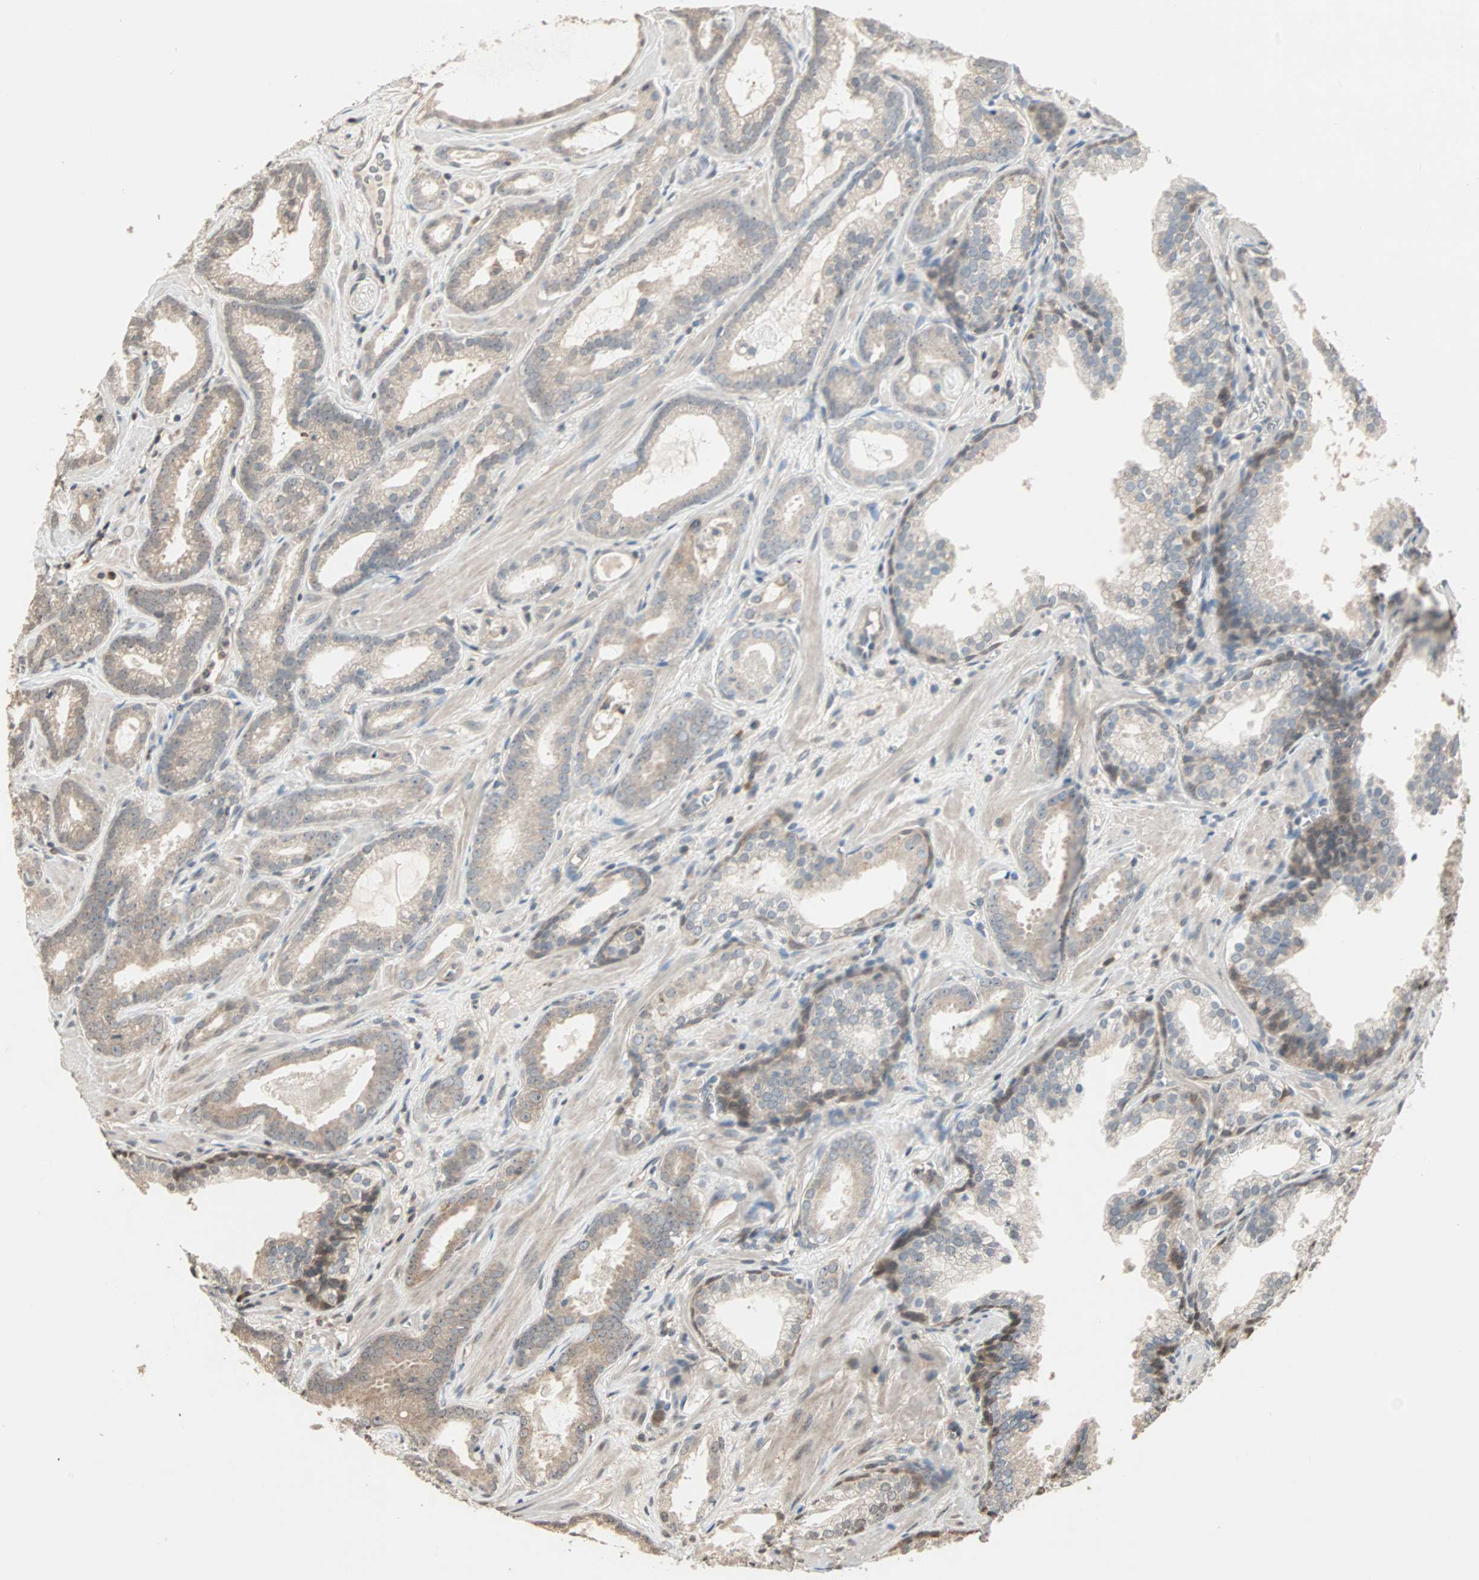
{"staining": {"intensity": "moderate", "quantity": ">75%", "location": "cytoplasmic/membranous"}, "tissue": "prostate cancer", "cell_type": "Tumor cells", "image_type": "cancer", "snomed": [{"axis": "morphology", "description": "Adenocarcinoma, Low grade"}, {"axis": "topography", "description": "Prostate"}], "caption": "Immunohistochemical staining of human low-grade adenocarcinoma (prostate) demonstrates moderate cytoplasmic/membranous protein staining in about >75% of tumor cells.", "gene": "DRG2", "patient": {"sex": "male", "age": 57}}